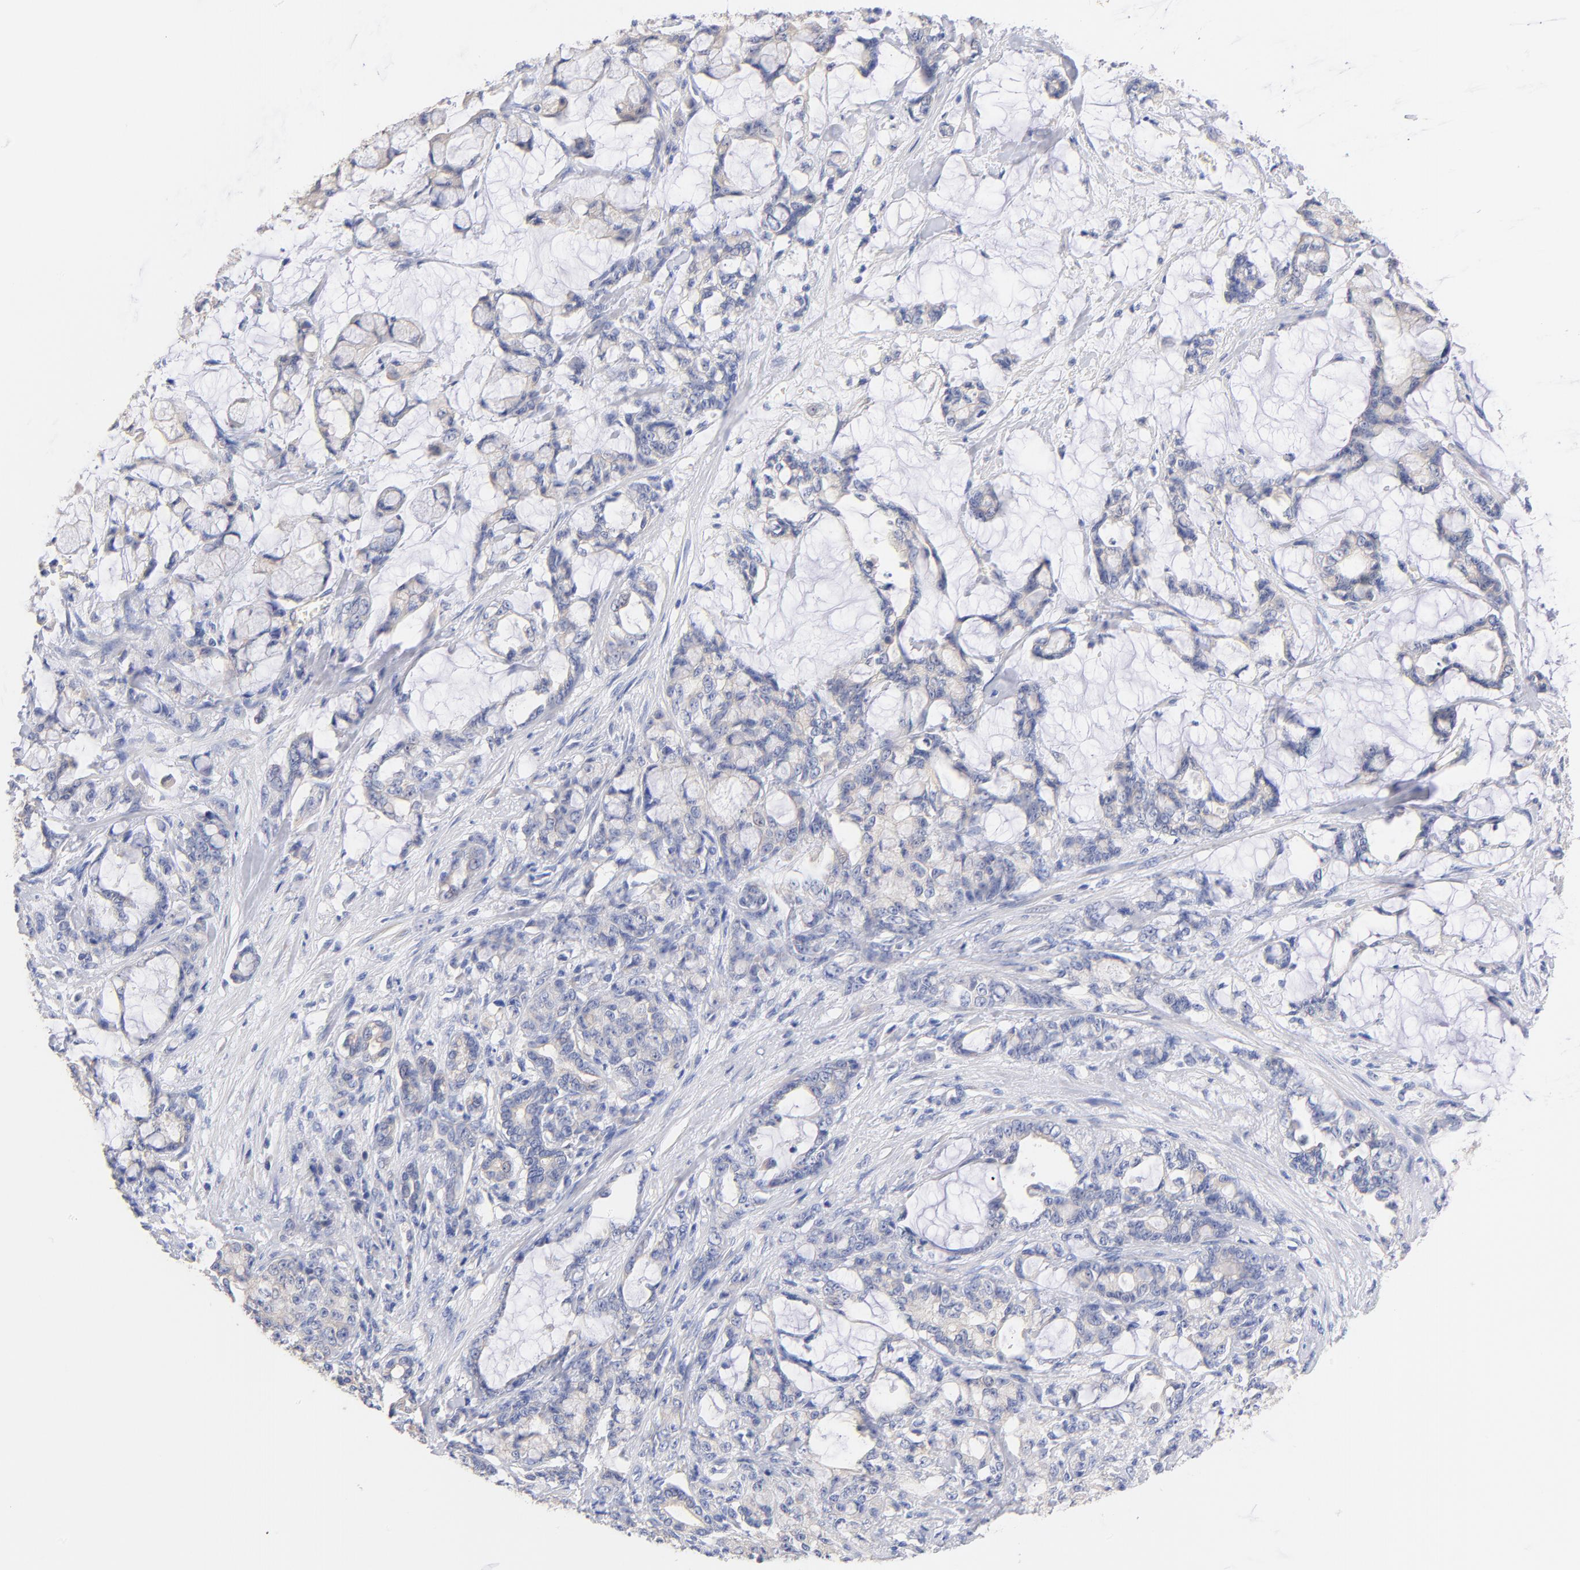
{"staining": {"intensity": "negative", "quantity": "none", "location": "none"}, "tissue": "pancreatic cancer", "cell_type": "Tumor cells", "image_type": "cancer", "snomed": [{"axis": "morphology", "description": "Adenocarcinoma, NOS"}, {"axis": "topography", "description": "Pancreas"}], "caption": "Pancreatic cancer stained for a protein using immunohistochemistry (IHC) shows no expression tumor cells.", "gene": "TNFRSF13C", "patient": {"sex": "female", "age": 73}}